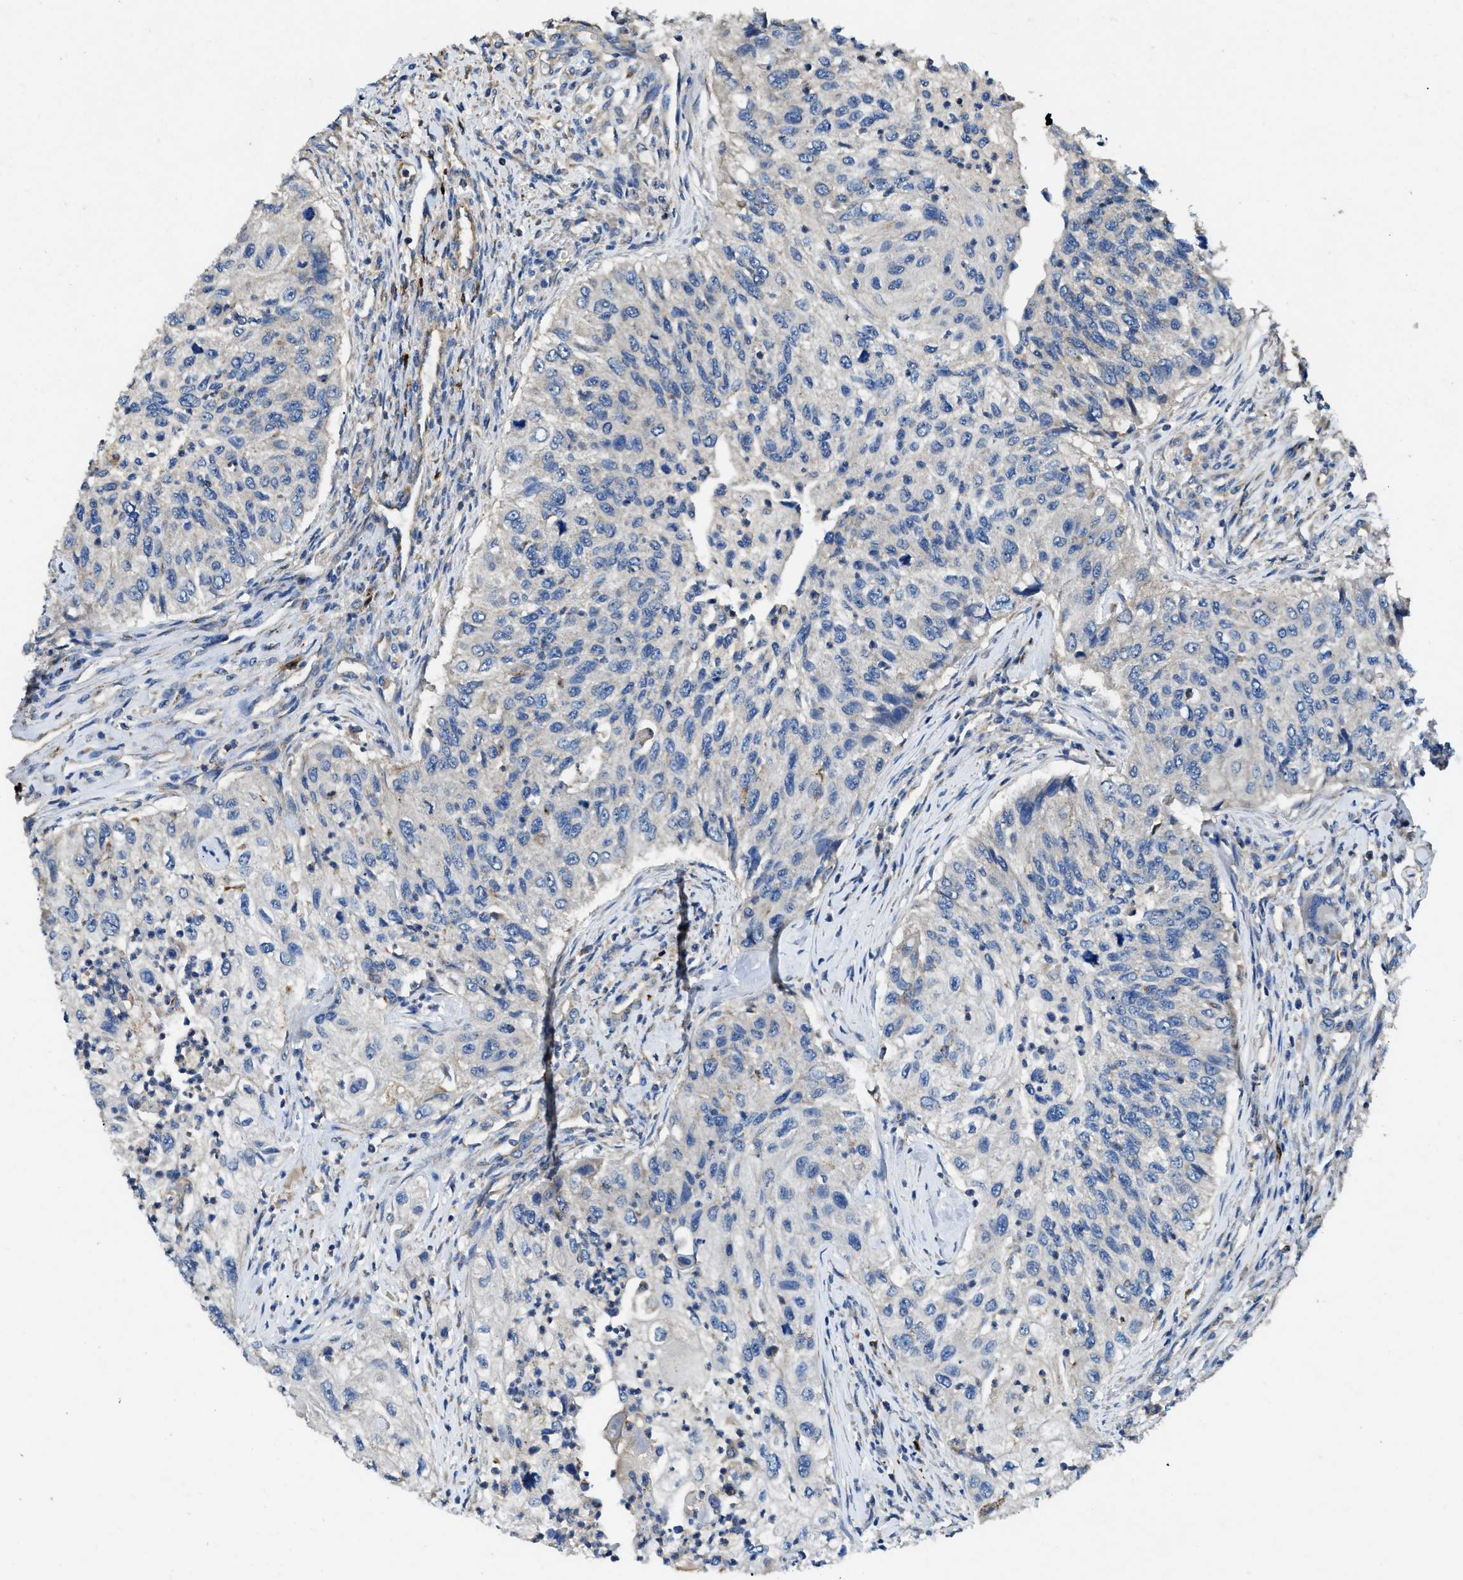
{"staining": {"intensity": "negative", "quantity": "none", "location": "none"}, "tissue": "urothelial cancer", "cell_type": "Tumor cells", "image_type": "cancer", "snomed": [{"axis": "morphology", "description": "Urothelial carcinoma, High grade"}, {"axis": "topography", "description": "Urinary bladder"}], "caption": "Tumor cells show no significant staining in urothelial cancer. (Immunohistochemistry (ihc), brightfield microscopy, high magnification).", "gene": "CDK15", "patient": {"sex": "female", "age": 60}}